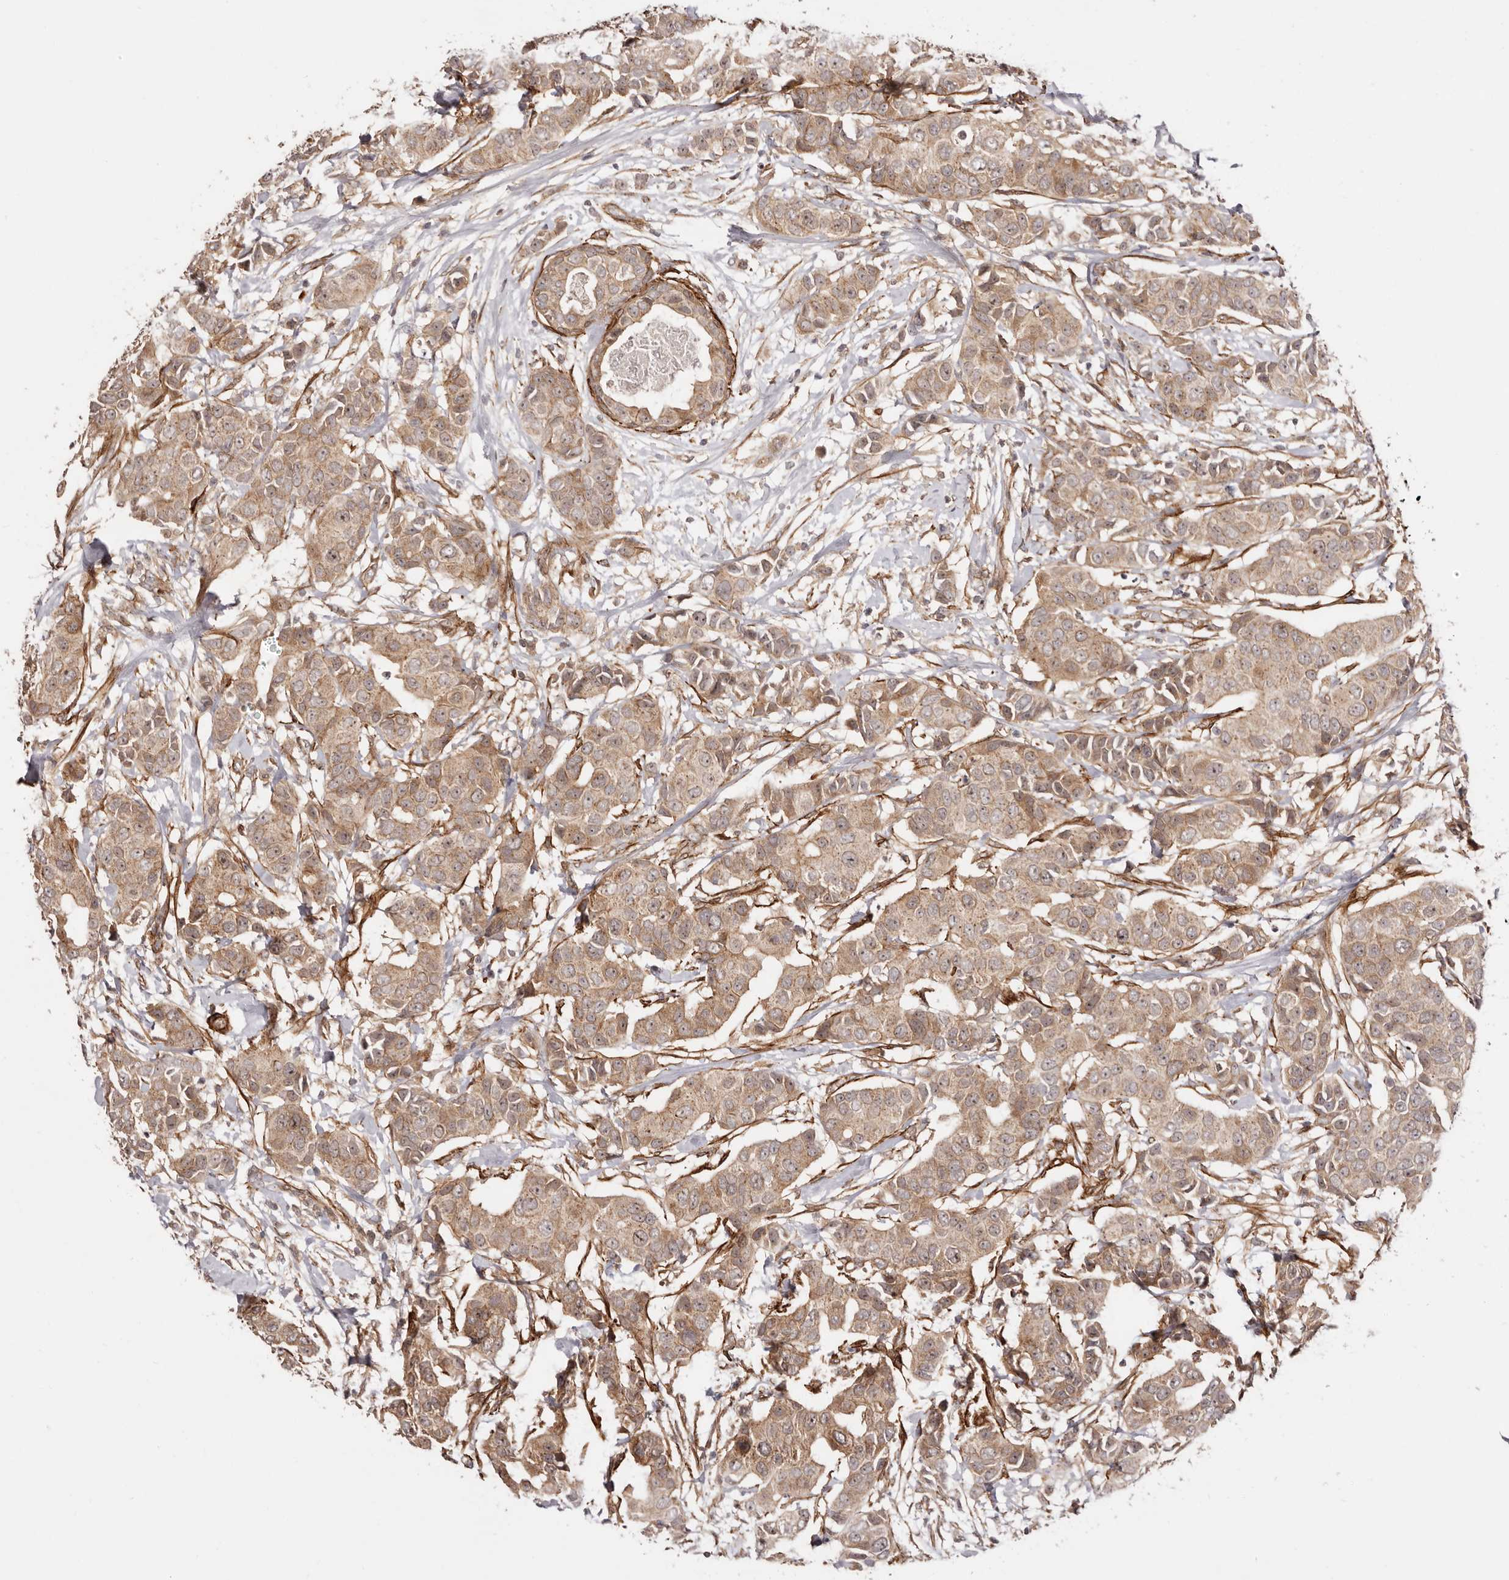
{"staining": {"intensity": "moderate", "quantity": ">75%", "location": "cytoplasmic/membranous"}, "tissue": "breast cancer", "cell_type": "Tumor cells", "image_type": "cancer", "snomed": [{"axis": "morphology", "description": "Normal tissue, NOS"}, {"axis": "morphology", "description": "Duct carcinoma"}, {"axis": "topography", "description": "Breast"}], "caption": "Protein staining reveals moderate cytoplasmic/membranous positivity in about >75% of tumor cells in breast cancer (infiltrating ductal carcinoma). (Brightfield microscopy of DAB IHC at high magnification).", "gene": "MICAL2", "patient": {"sex": "female", "age": 39}}